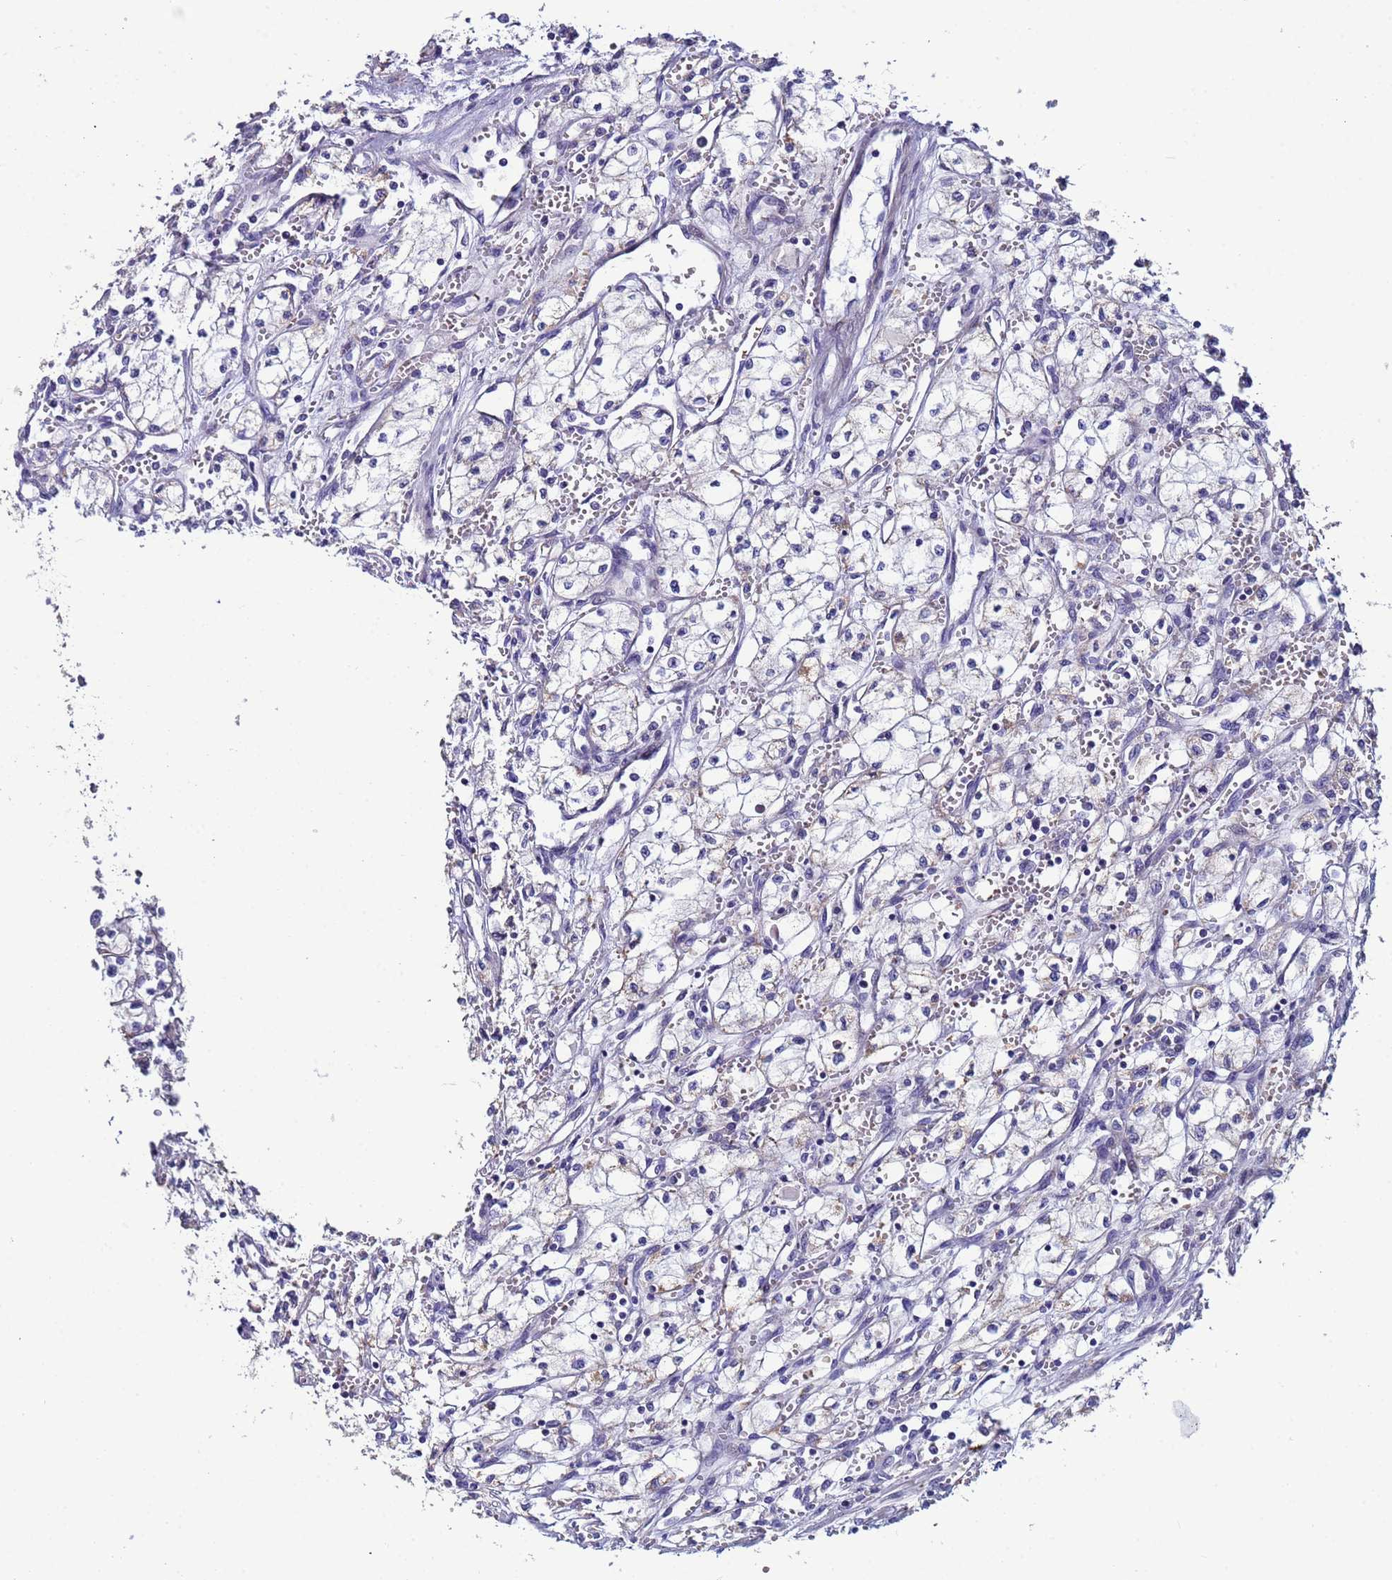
{"staining": {"intensity": "negative", "quantity": "none", "location": "none"}, "tissue": "renal cancer", "cell_type": "Tumor cells", "image_type": "cancer", "snomed": [{"axis": "morphology", "description": "Adenocarcinoma, NOS"}, {"axis": "topography", "description": "Kidney"}], "caption": "The micrograph reveals no significant positivity in tumor cells of adenocarcinoma (renal). (DAB (3,3'-diaminobenzidine) IHC visualized using brightfield microscopy, high magnification).", "gene": "CLHC1", "patient": {"sex": "male", "age": 59}}